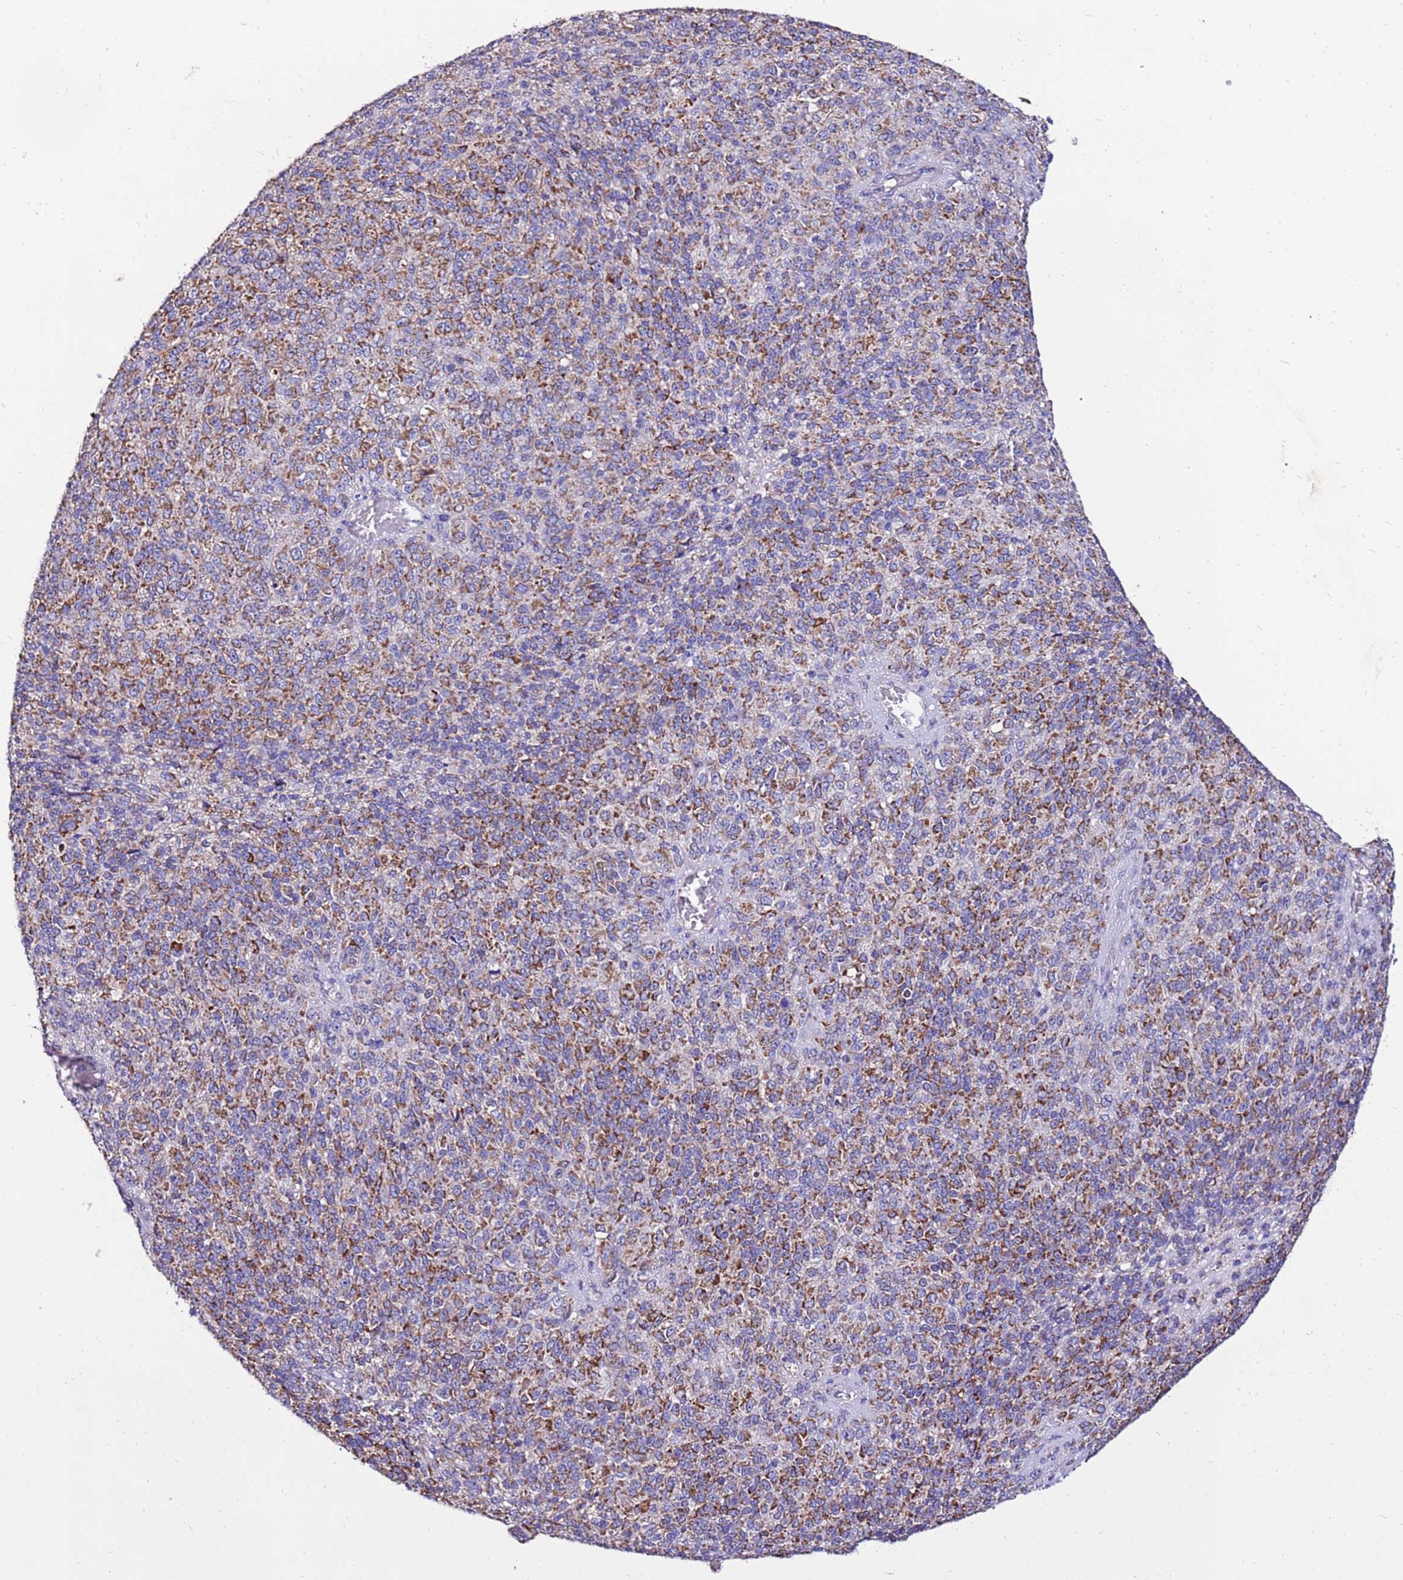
{"staining": {"intensity": "moderate", "quantity": ">75%", "location": "cytoplasmic/membranous"}, "tissue": "melanoma", "cell_type": "Tumor cells", "image_type": "cancer", "snomed": [{"axis": "morphology", "description": "Malignant melanoma, Metastatic site"}, {"axis": "topography", "description": "Brain"}], "caption": "Melanoma stained with a brown dye demonstrates moderate cytoplasmic/membranous positive staining in approximately >75% of tumor cells.", "gene": "TMEM106C", "patient": {"sex": "female", "age": 56}}